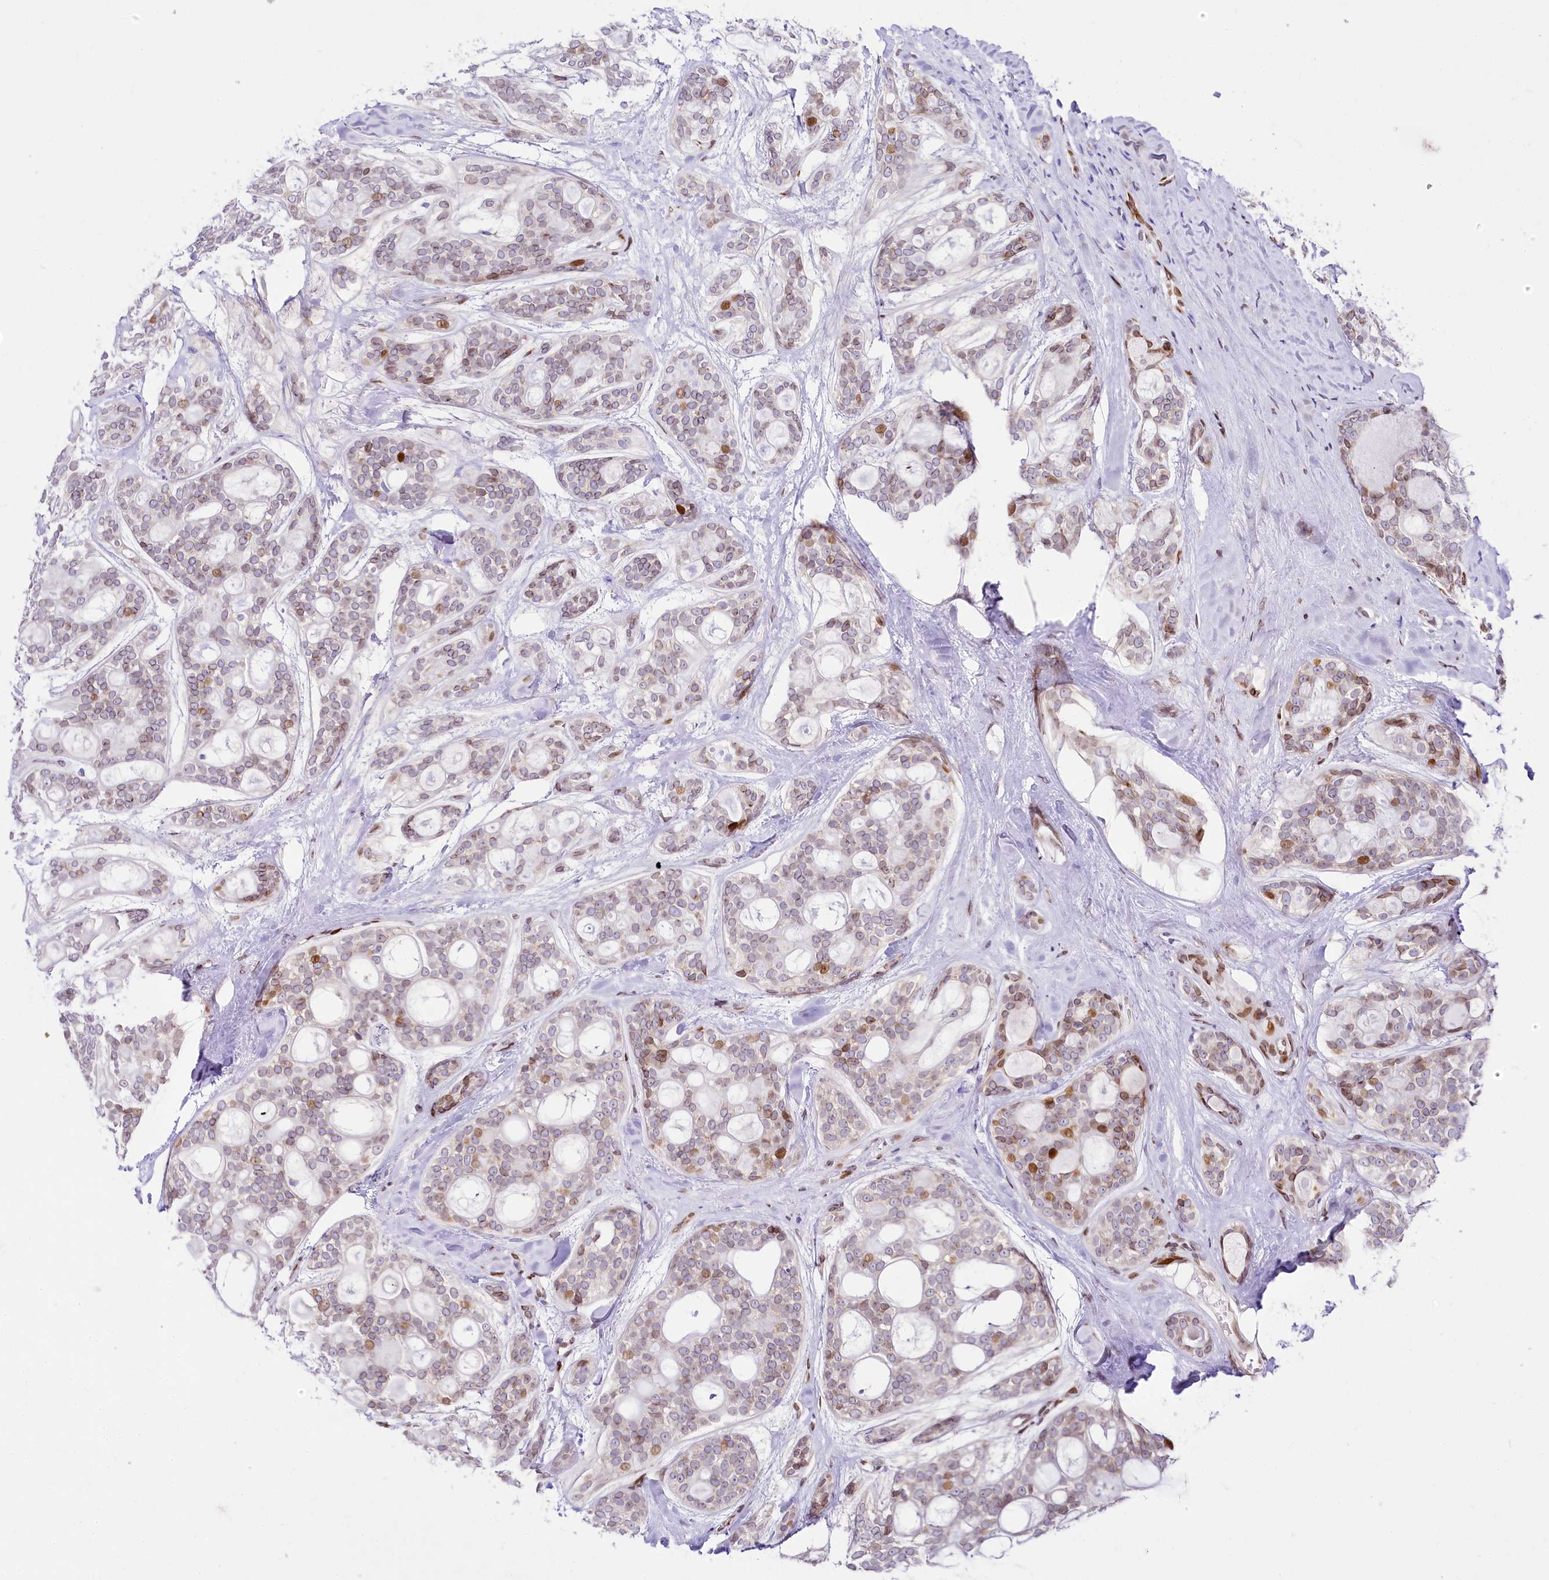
{"staining": {"intensity": "moderate", "quantity": "25%-75%", "location": "cytoplasmic/membranous,nuclear"}, "tissue": "head and neck cancer", "cell_type": "Tumor cells", "image_type": "cancer", "snomed": [{"axis": "morphology", "description": "Adenocarcinoma, NOS"}, {"axis": "topography", "description": "Head-Neck"}], "caption": "Protein expression analysis of human head and neck cancer (adenocarcinoma) reveals moderate cytoplasmic/membranous and nuclear expression in approximately 25%-75% of tumor cells. The protein of interest is shown in brown color, while the nuclei are stained blue.", "gene": "PPIP5K2", "patient": {"sex": "male", "age": 66}}